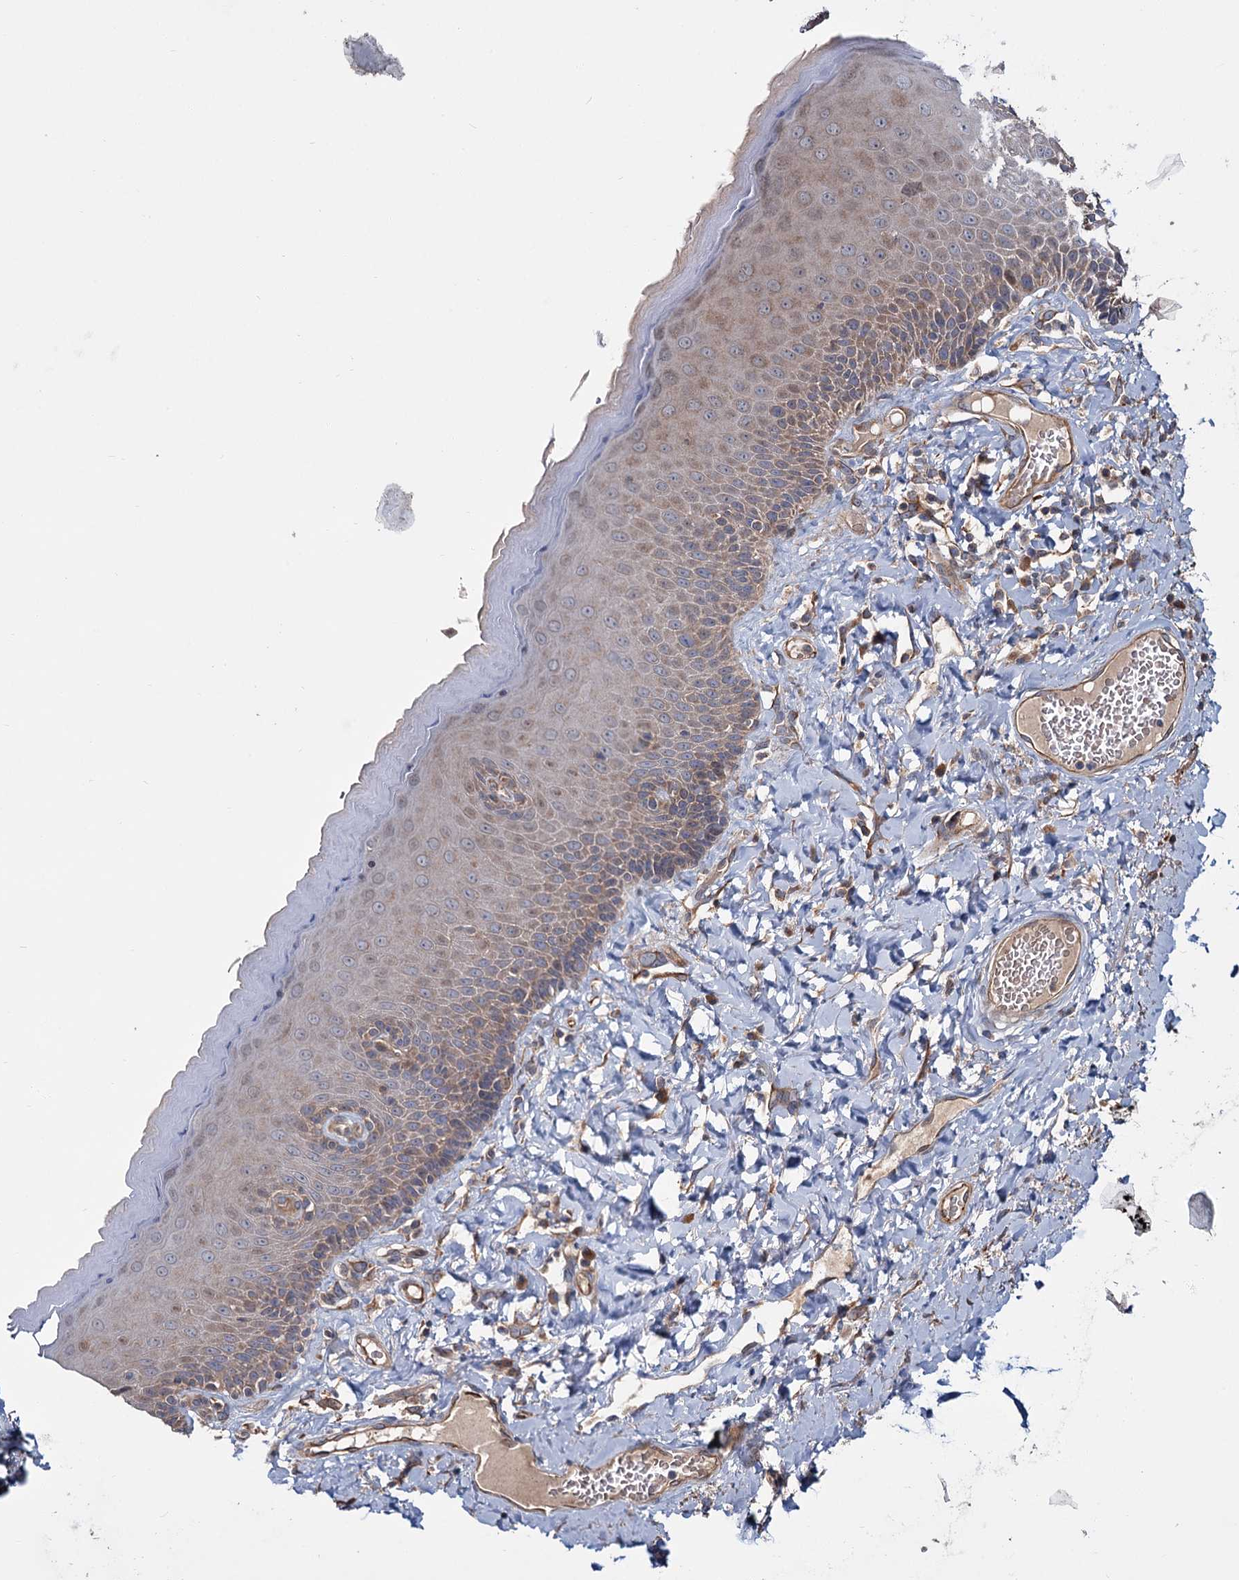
{"staining": {"intensity": "moderate", "quantity": ">75%", "location": "cytoplasmic/membranous"}, "tissue": "skin", "cell_type": "Epidermal cells", "image_type": "normal", "snomed": [{"axis": "morphology", "description": "Normal tissue, NOS"}, {"axis": "topography", "description": "Anal"}], "caption": "Immunohistochemistry (IHC) image of benign skin stained for a protein (brown), which demonstrates medium levels of moderate cytoplasmic/membranous positivity in about >75% of epidermal cells.", "gene": "MTRR", "patient": {"sex": "male", "age": 69}}